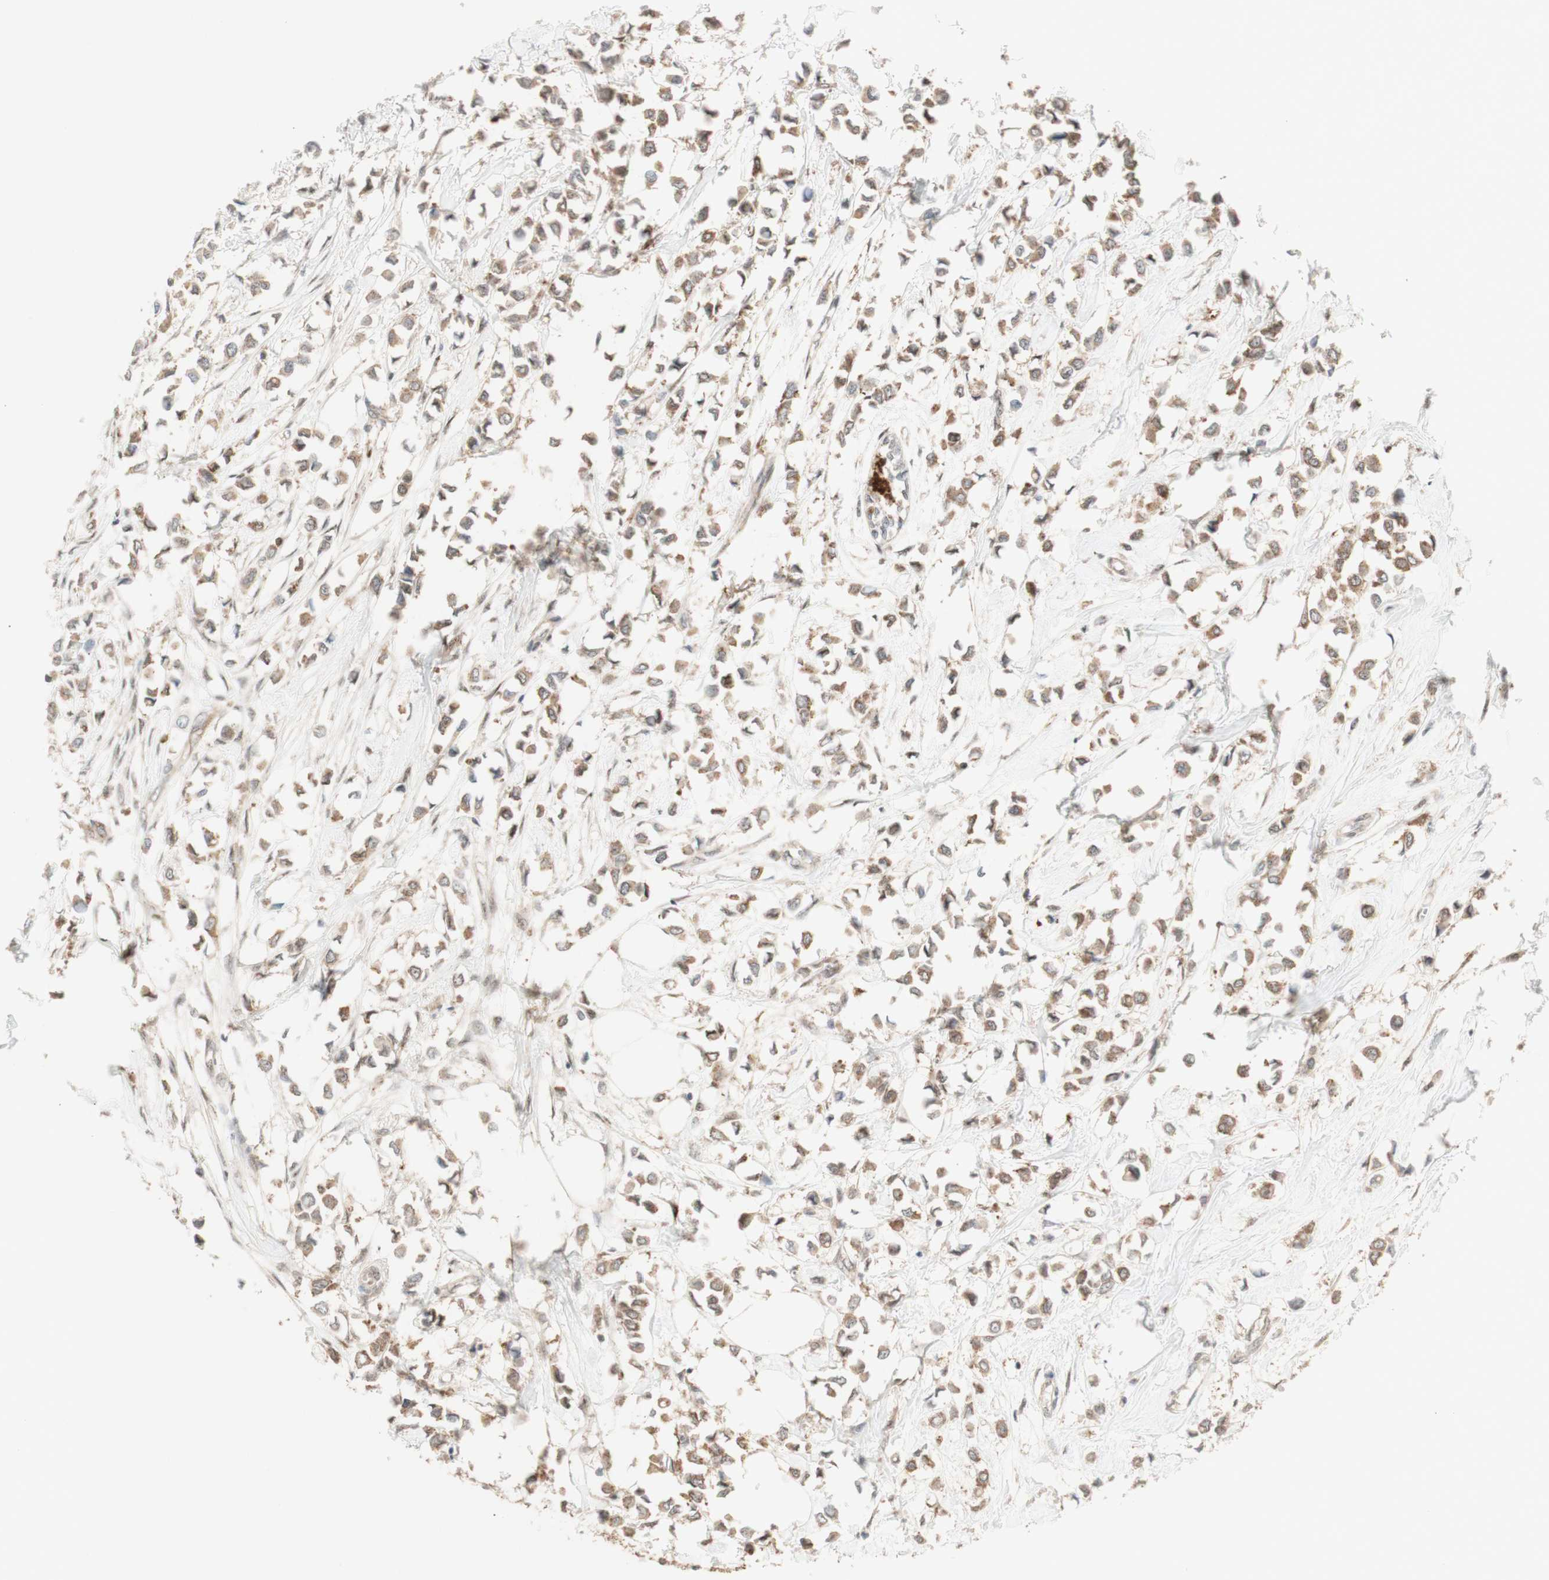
{"staining": {"intensity": "moderate", "quantity": ">75%", "location": "cytoplasmic/membranous"}, "tissue": "breast cancer", "cell_type": "Tumor cells", "image_type": "cancer", "snomed": [{"axis": "morphology", "description": "Lobular carcinoma"}, {"axis": "topography", "description": "Breast"}], "caption": "The micrograph reveals a brown stain indicating the presence of a protein in the cytoplasmic/membranous of tumor cells in lobular carcinoma (breast).", "gene": "CYLD", "patient": {"sex": "female", "age": 51}}